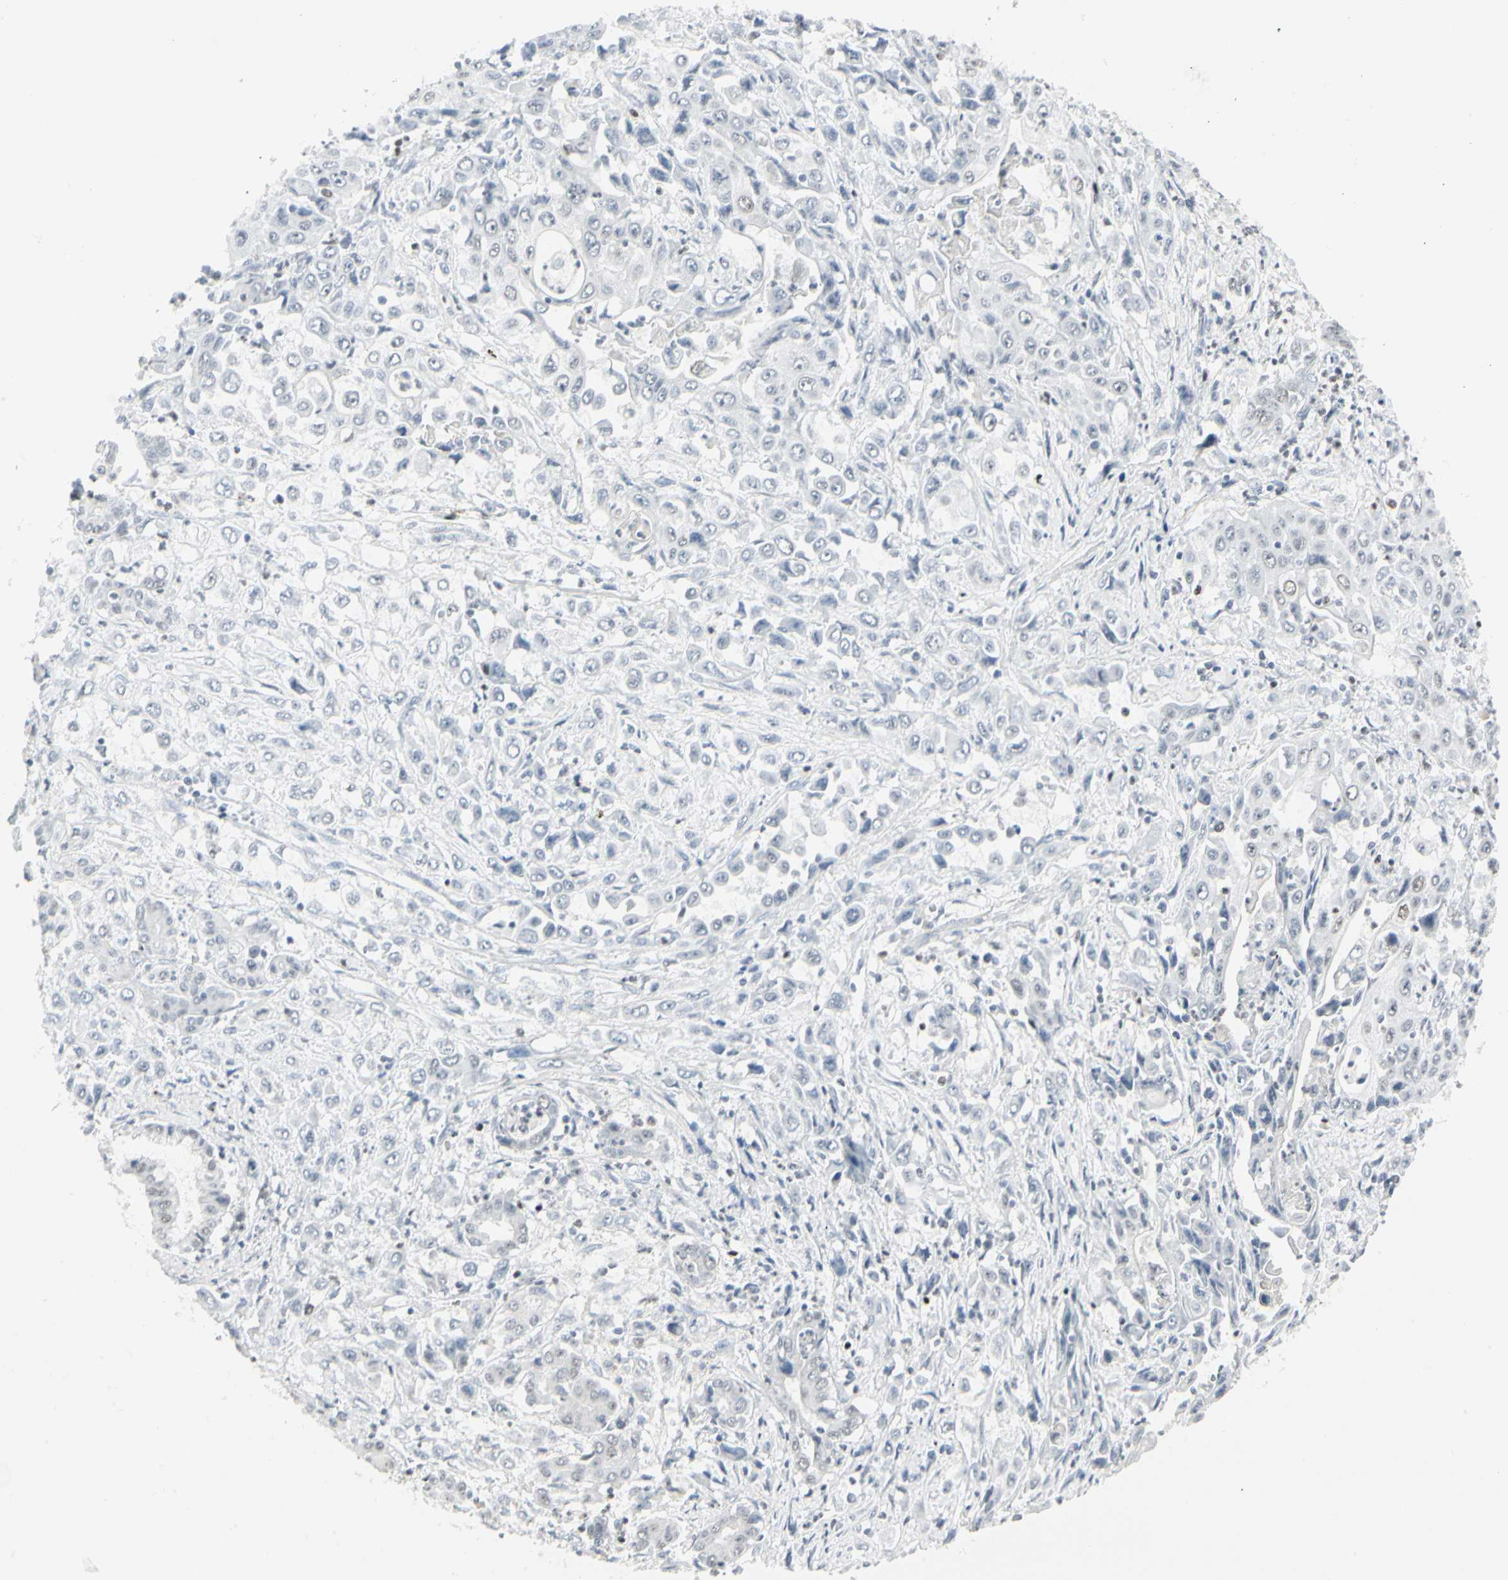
{"staining": {"intensity": "negative", "quantity": "none", "location": "none"}, "tissue": "pancreatic cancer", "cell_type": "Tumor cells", "image_type": "cancer", "snomed": [{"axis": "morphology", "description": "Adenocarcinoma, NOS"}, {"axis": "topography", "description": "Pancreas"}], "caption": "Tumor cells show no significant protein positivity in pancreatic cancer (adenocarcinoma).", "gene": "ZBTB7B", "patient": {"sex": "male", "age": 70}}